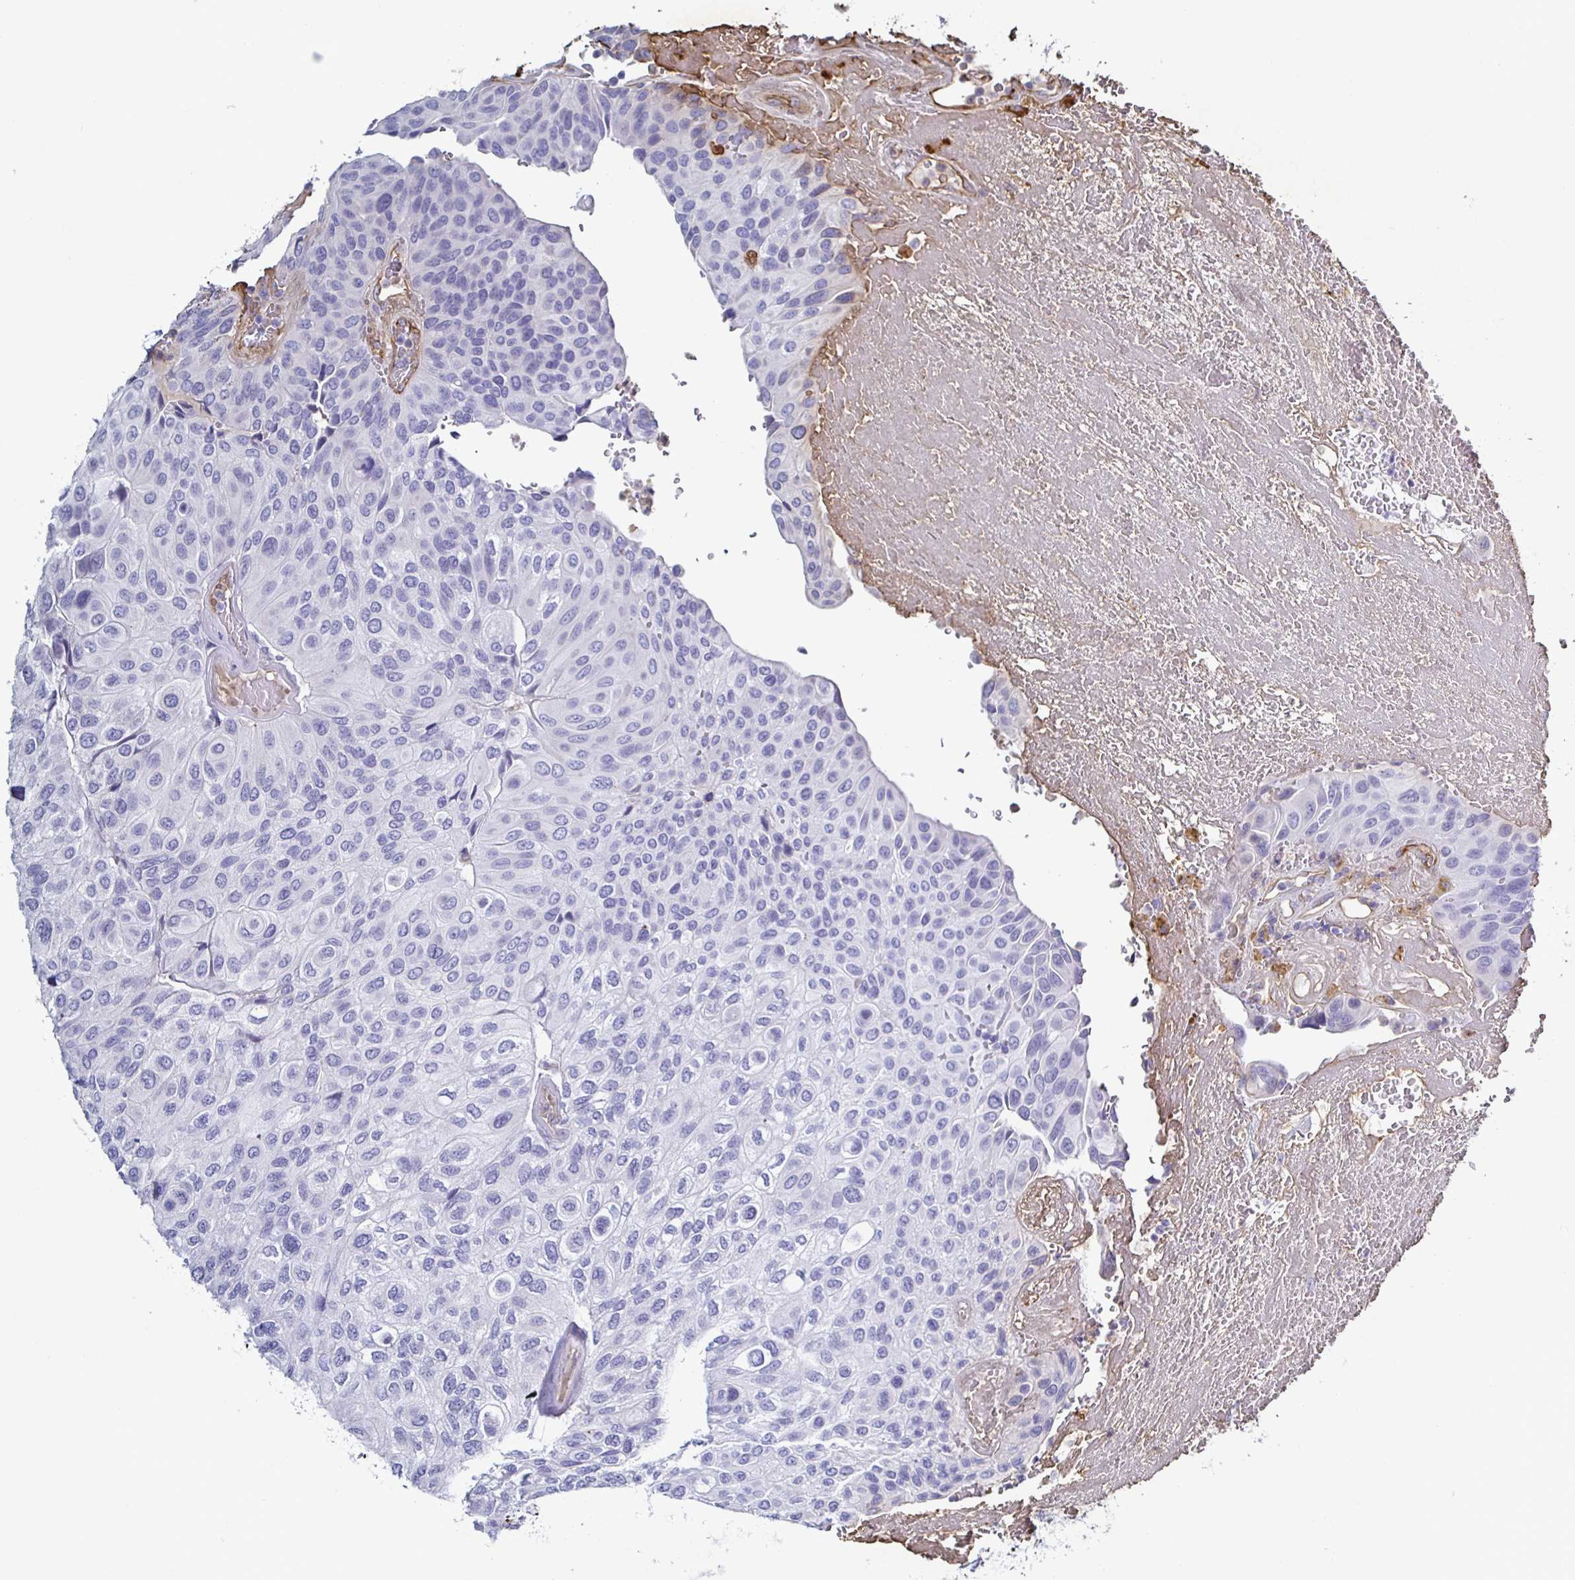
{"staining": {"intensity": "negative", "quantity": "none", "location": "none"}, "tissue": "urothelial cancer", "cell_type": "Tumor cells", "image_type": "cancer", "snomed": [{"axis": "morphology", "description": "Urothelial carcinoma, High grade"}, {"axis": "topography", "description": "Urinary bladder"}], "caption": "Human high-grade urothelial carcinoma stained for a protein using immunohistochemistry (IHC) exhibits no staining in tumor cells.", "gene": "ACSBG2", "patient": {"sex": "male", "age": 66}}